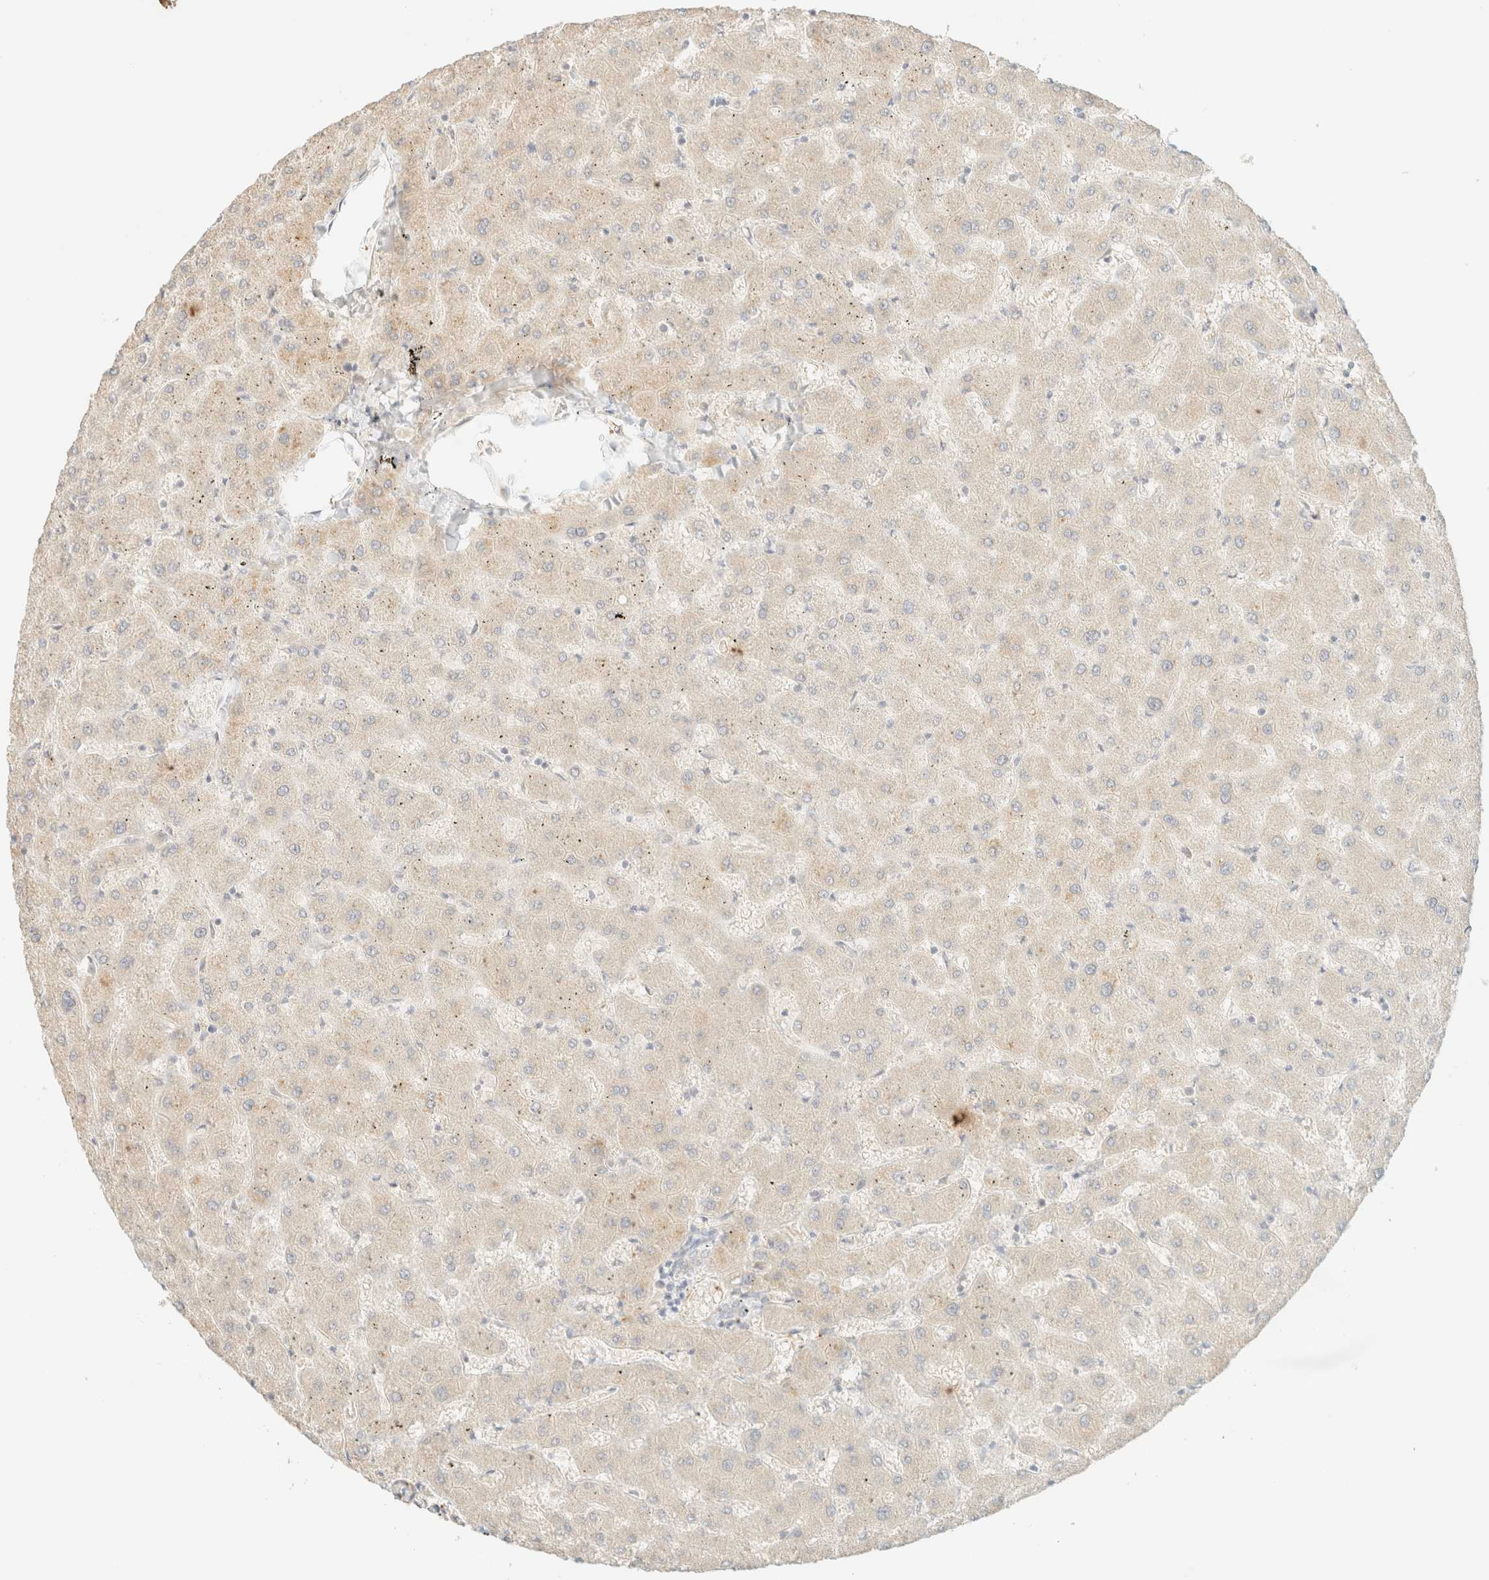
{"staining": {"intensity": "negative", "quantity": "none", "location": "none"}, "tissue": "liver", "cell_type": "Cholangiocytes", "image_type": "normal", "snomed": [{"axis": "morphology", "description": "Normal tissue, NOS"}, {"axis": "topography", "description": "Liver"}], "caption": "An IHC micrograph of benign liver is shown. There is no staining in cholangiocytes of liver.", "gene": "SPARCL1", "patient": {"sex": "female", "age": 63}}